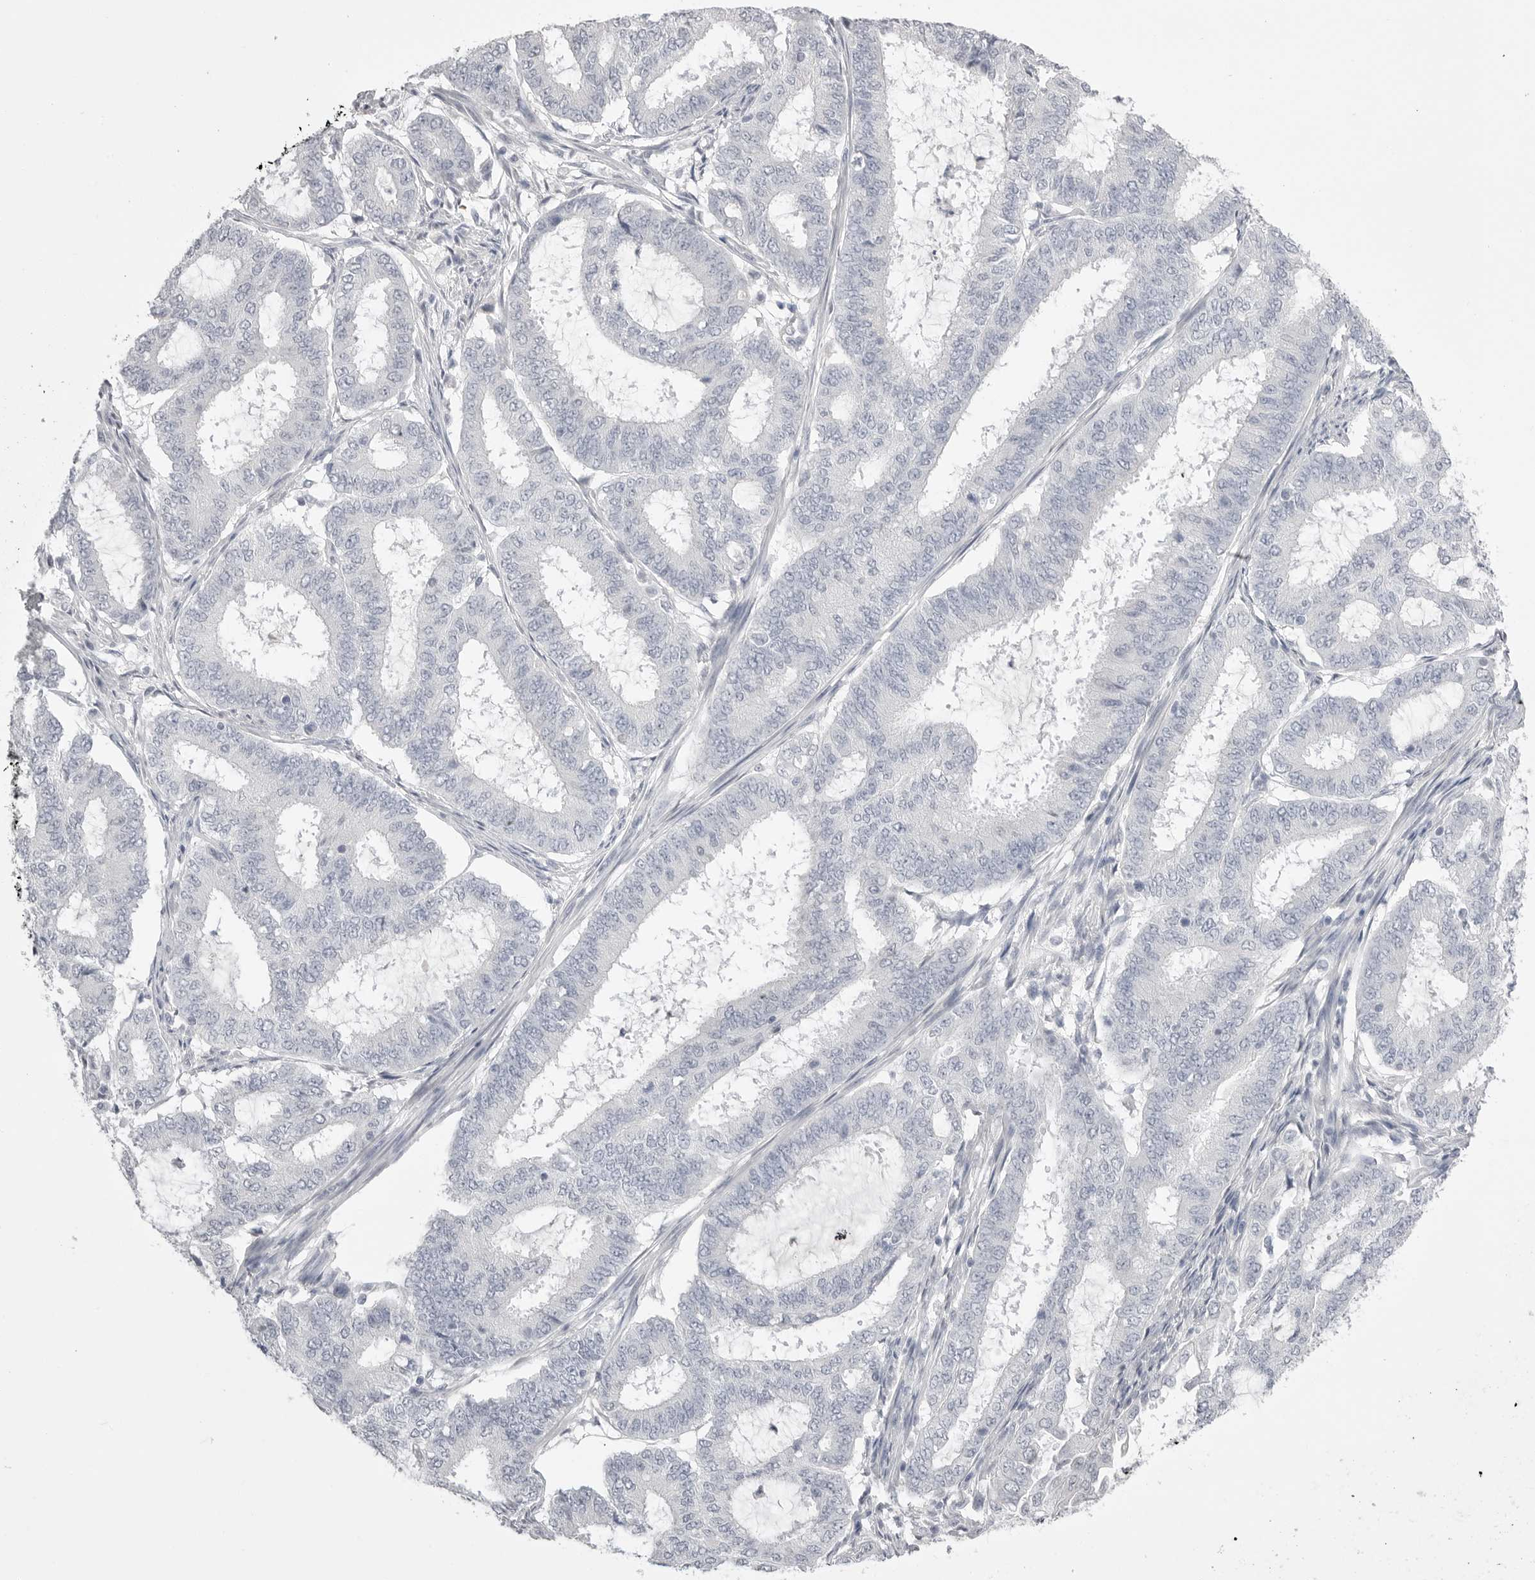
{"staining": {"intensity": "negative", "quantity": "none", "location": "none"}, "tissue": "endometrial cancer", "cell_type": "Tumor cells", "image_type": "cancer", "snomed": [{"axis": "morphology", "description": "Adenocarcinoma, NOS"}, {"axis": "topography", "description": "Endometrium"}], "caption": "Protein analysis of endometrial cancer (adenocarcinoma) displays no significant staining in tumor cells.", "gene": "CPB1", "patient": {"sex": "female", "age": 51}}